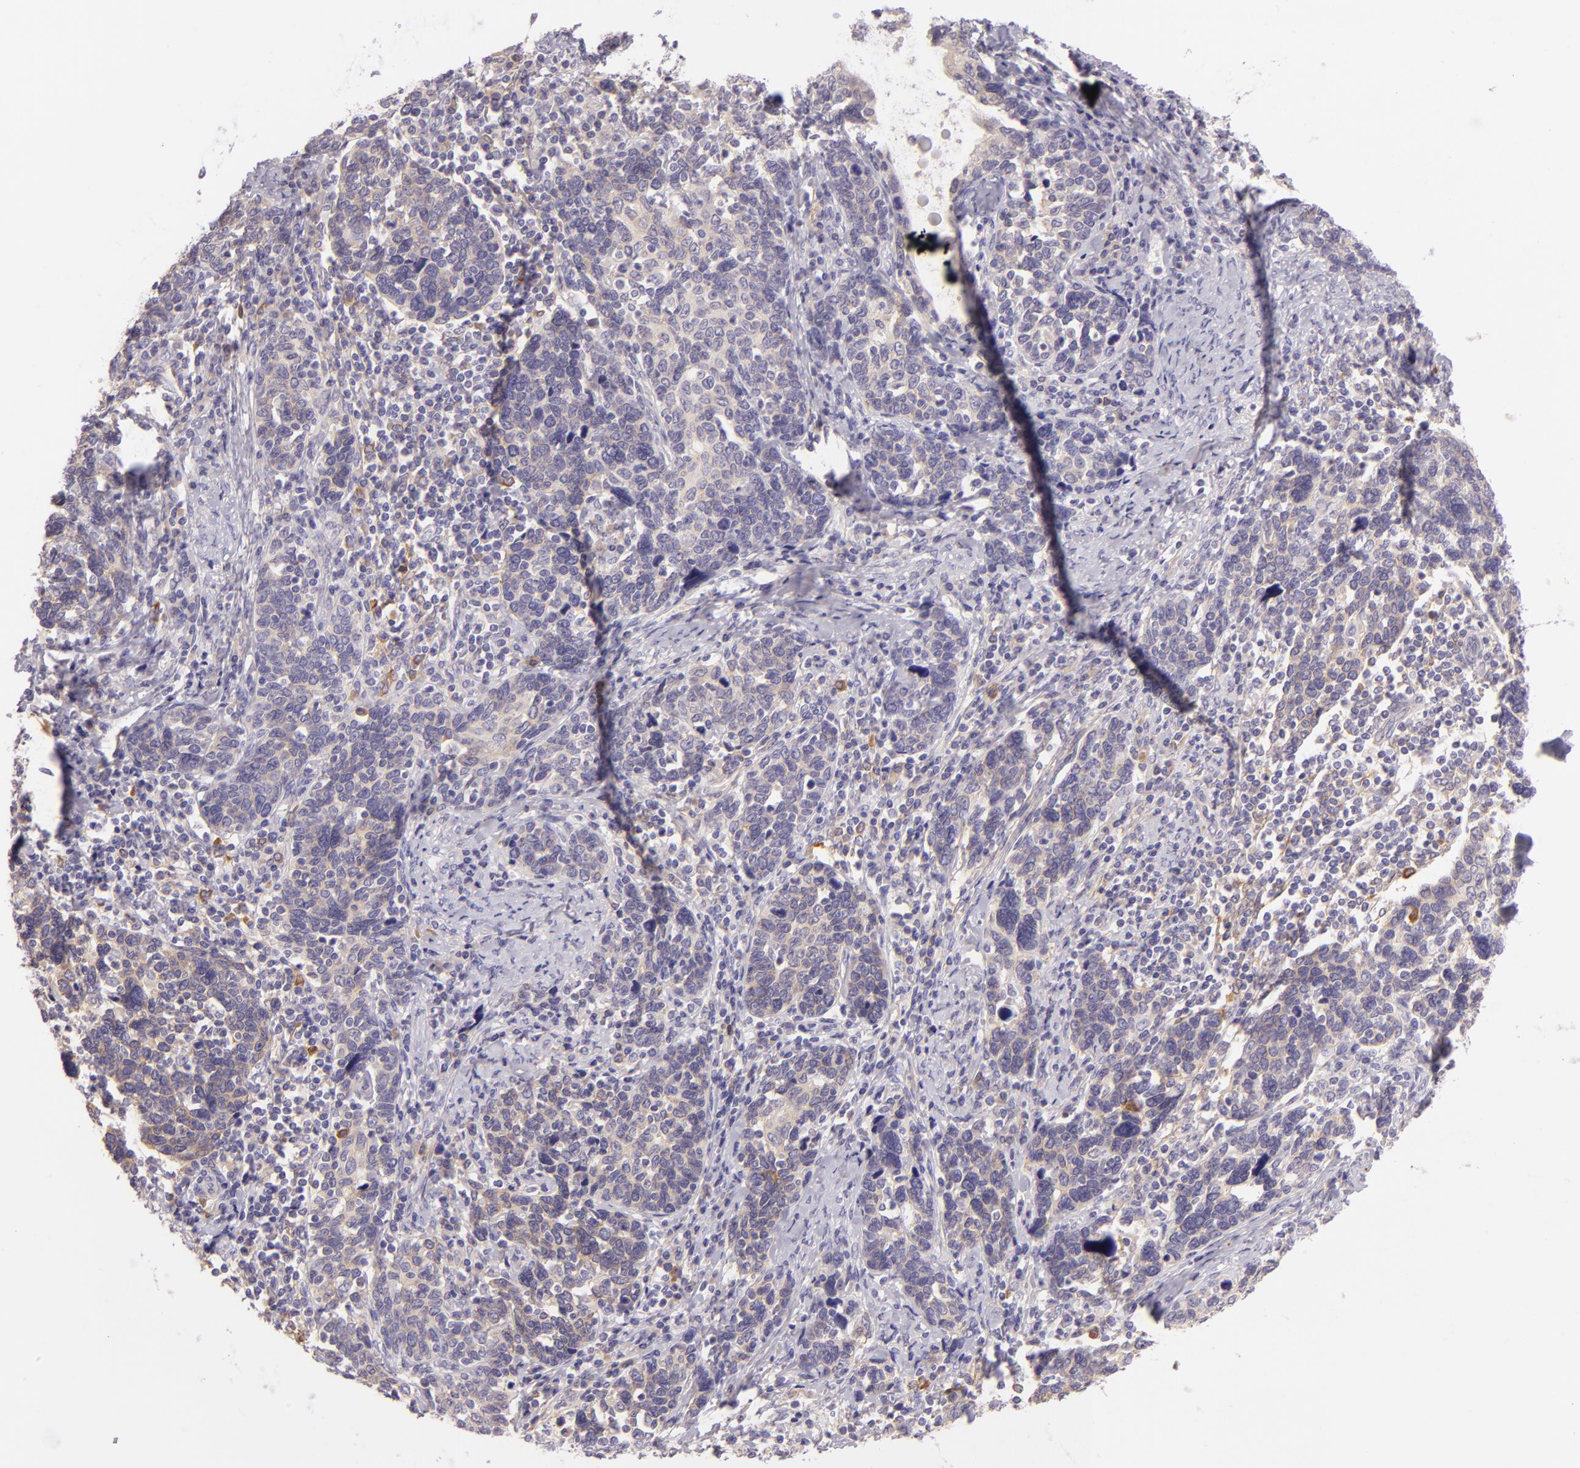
{"staining": {"intensity": "weak", "quantity": "25%-75%", "location": "cytoplasmic/membranous"}, "tissue": "cervical cancer", "cell_type": "Tumor cells", "image_type": "cancer", "snomed": [{"axis": "morphology", "description": "Squamous cell carcinoma, NOS"}, {"axis": "topography", "description": "Cervix"}], "caption": "Approximately 25%-75% of tumor cells in human cervical cancer (squamous cell carcinoma) show weak cytoplasmic/membranous protein positivity as visualized by brown immunohistochemical staining.", "gene": "ZC3H7B", "patient": {"sex": "female", "age": 41}}